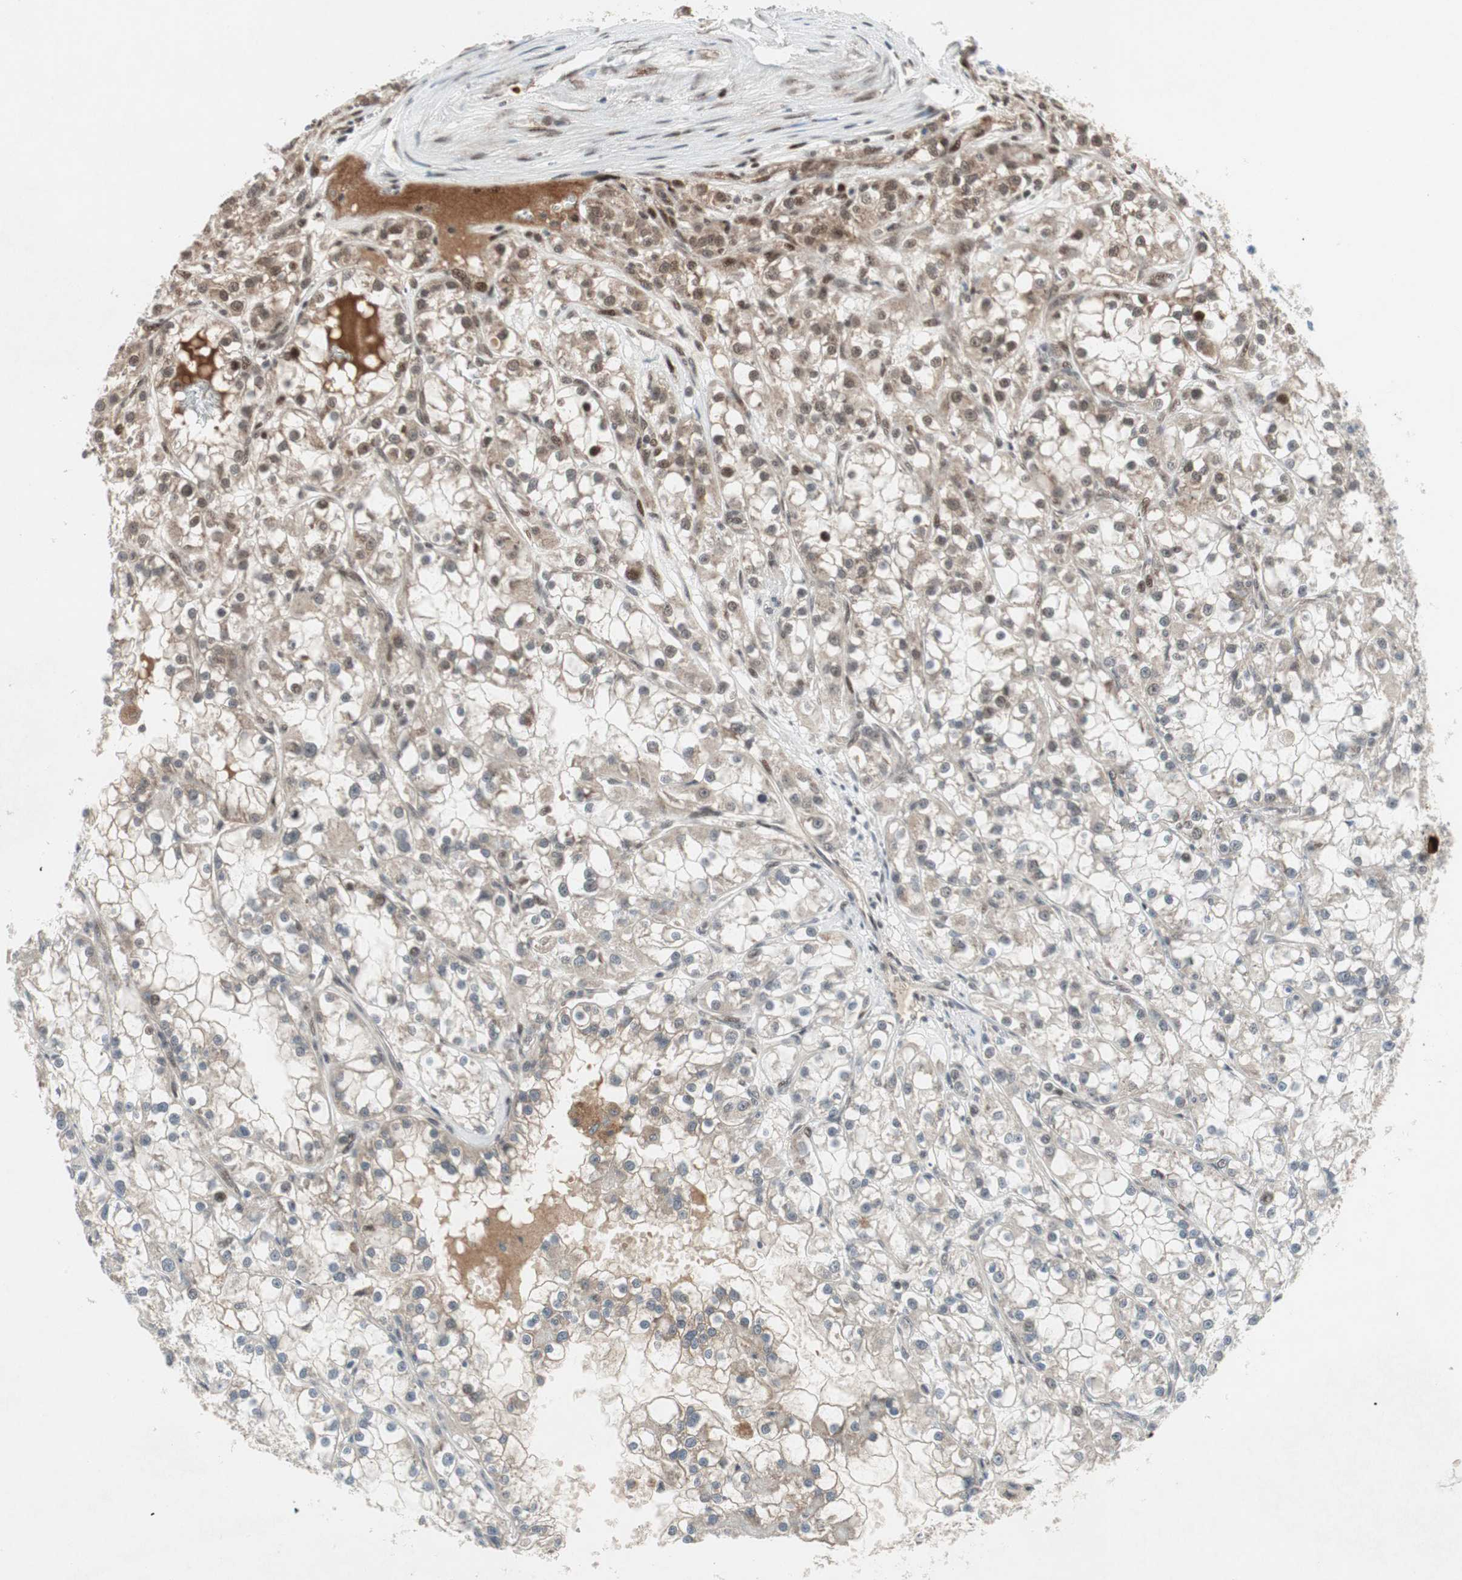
{"staining": {"intensity": "moderate", "quantity": "<25%", "location": "nuclear"}, "tissue": "renal cancer", "cell_type": "Tumor cells", "image_type": "cancer", "snomed": [{"axis": "morphology", "description": "Adenocarcinoma, NOS"}, {"axis": "topography", "description": "Kidney"}], "caption": "Immunohistochemical staining of human renal adenocarcinoma displays moderate nuclear protein positivity in about <25% of tumor cells.", "gene": "TCF12", "patient": {"sex": "female", "age": 52}}